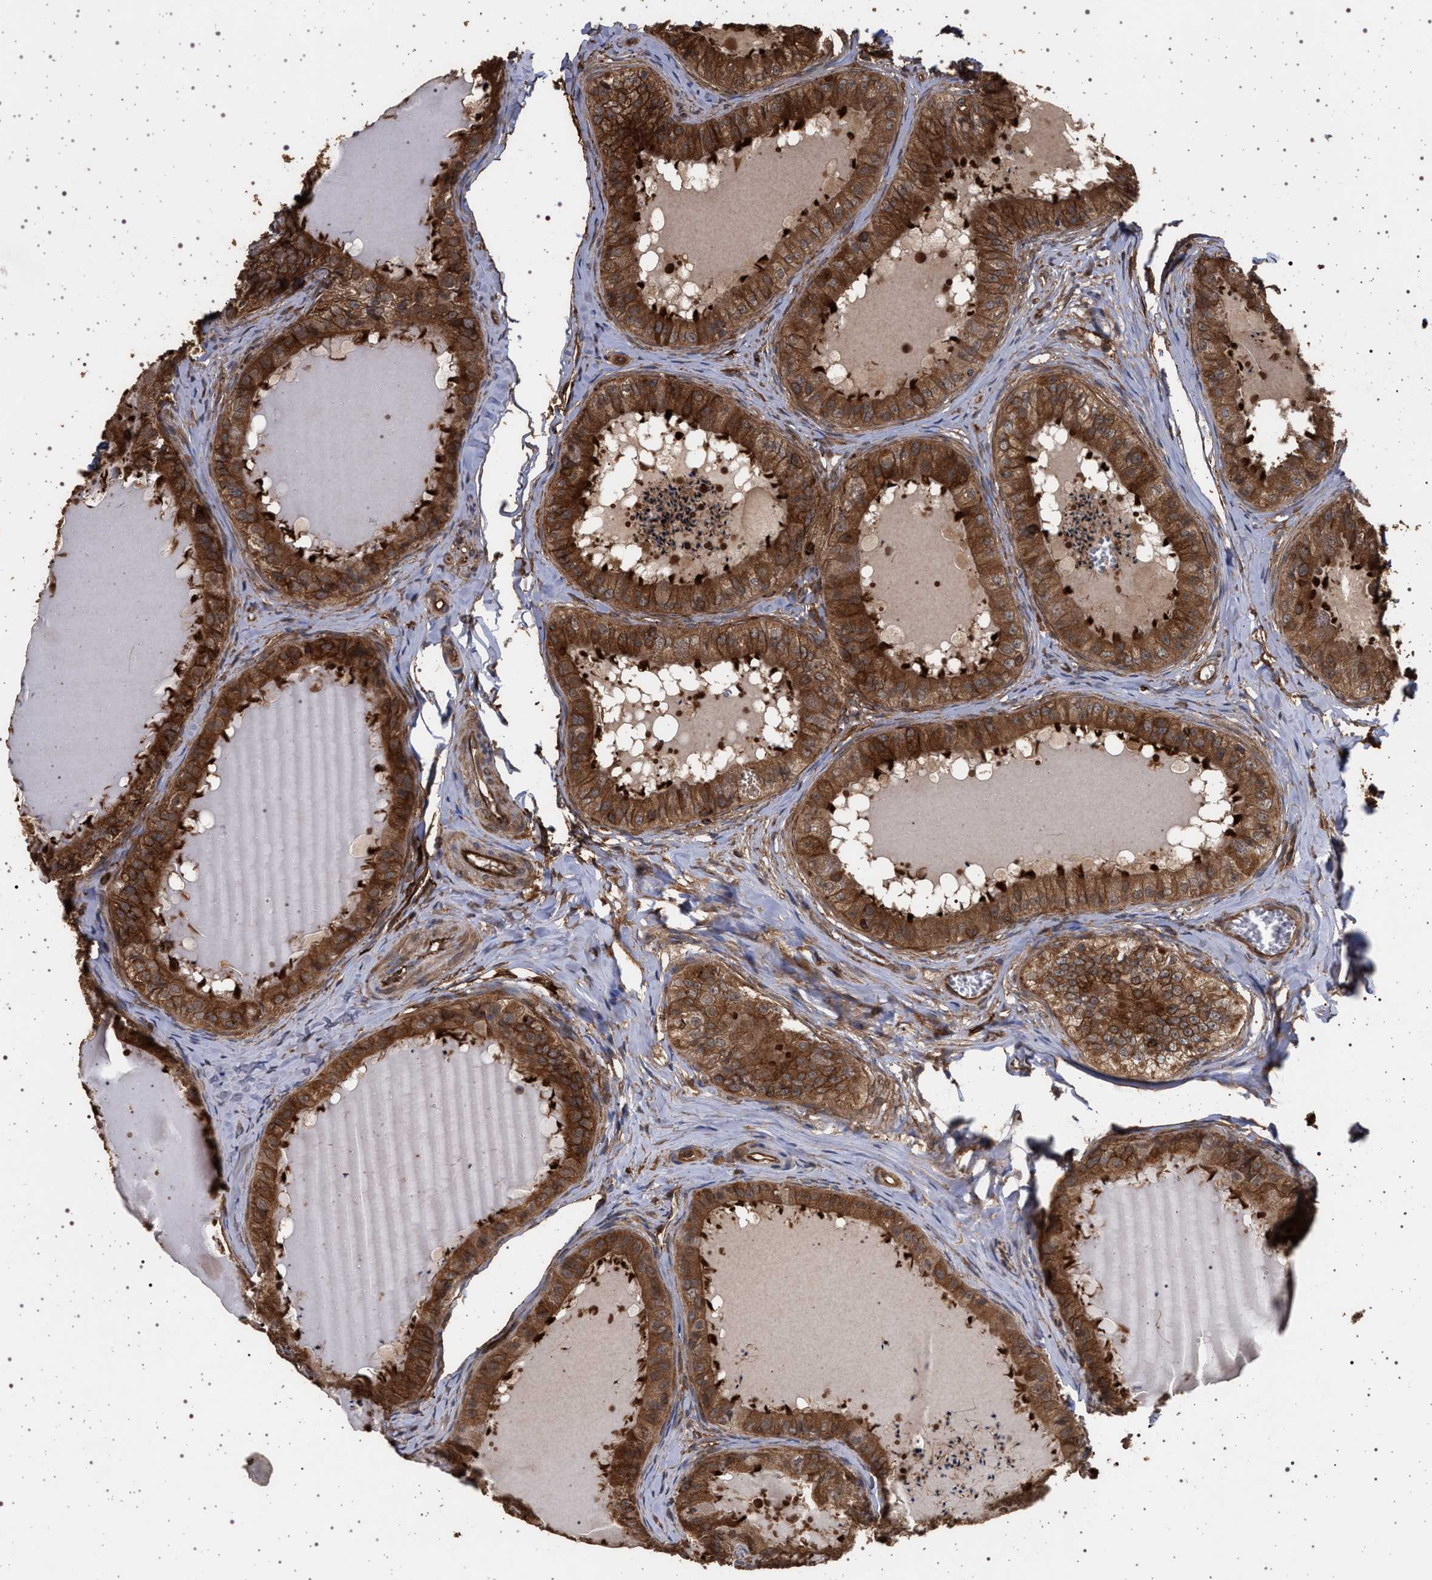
{"staining": {"intensity": "strong", "quantity": ">75%", "location": "cytoplasmic/membranous"}, "tissue": "epididymis", "cell_type": "Glandular cells", "image_type": "normal", "snomed": [{"axis": "morphology", "description": "Normal tissue, NOS"}, {"axis": "topography", "description": "Epididymis"}], "caption": "An image of epididymis stained for a protein reveals strong cytoplasmic/membranous brown staining in glandular cells.", "gene": "IFT20", "patient": {"sex": "male", "age": 31}}